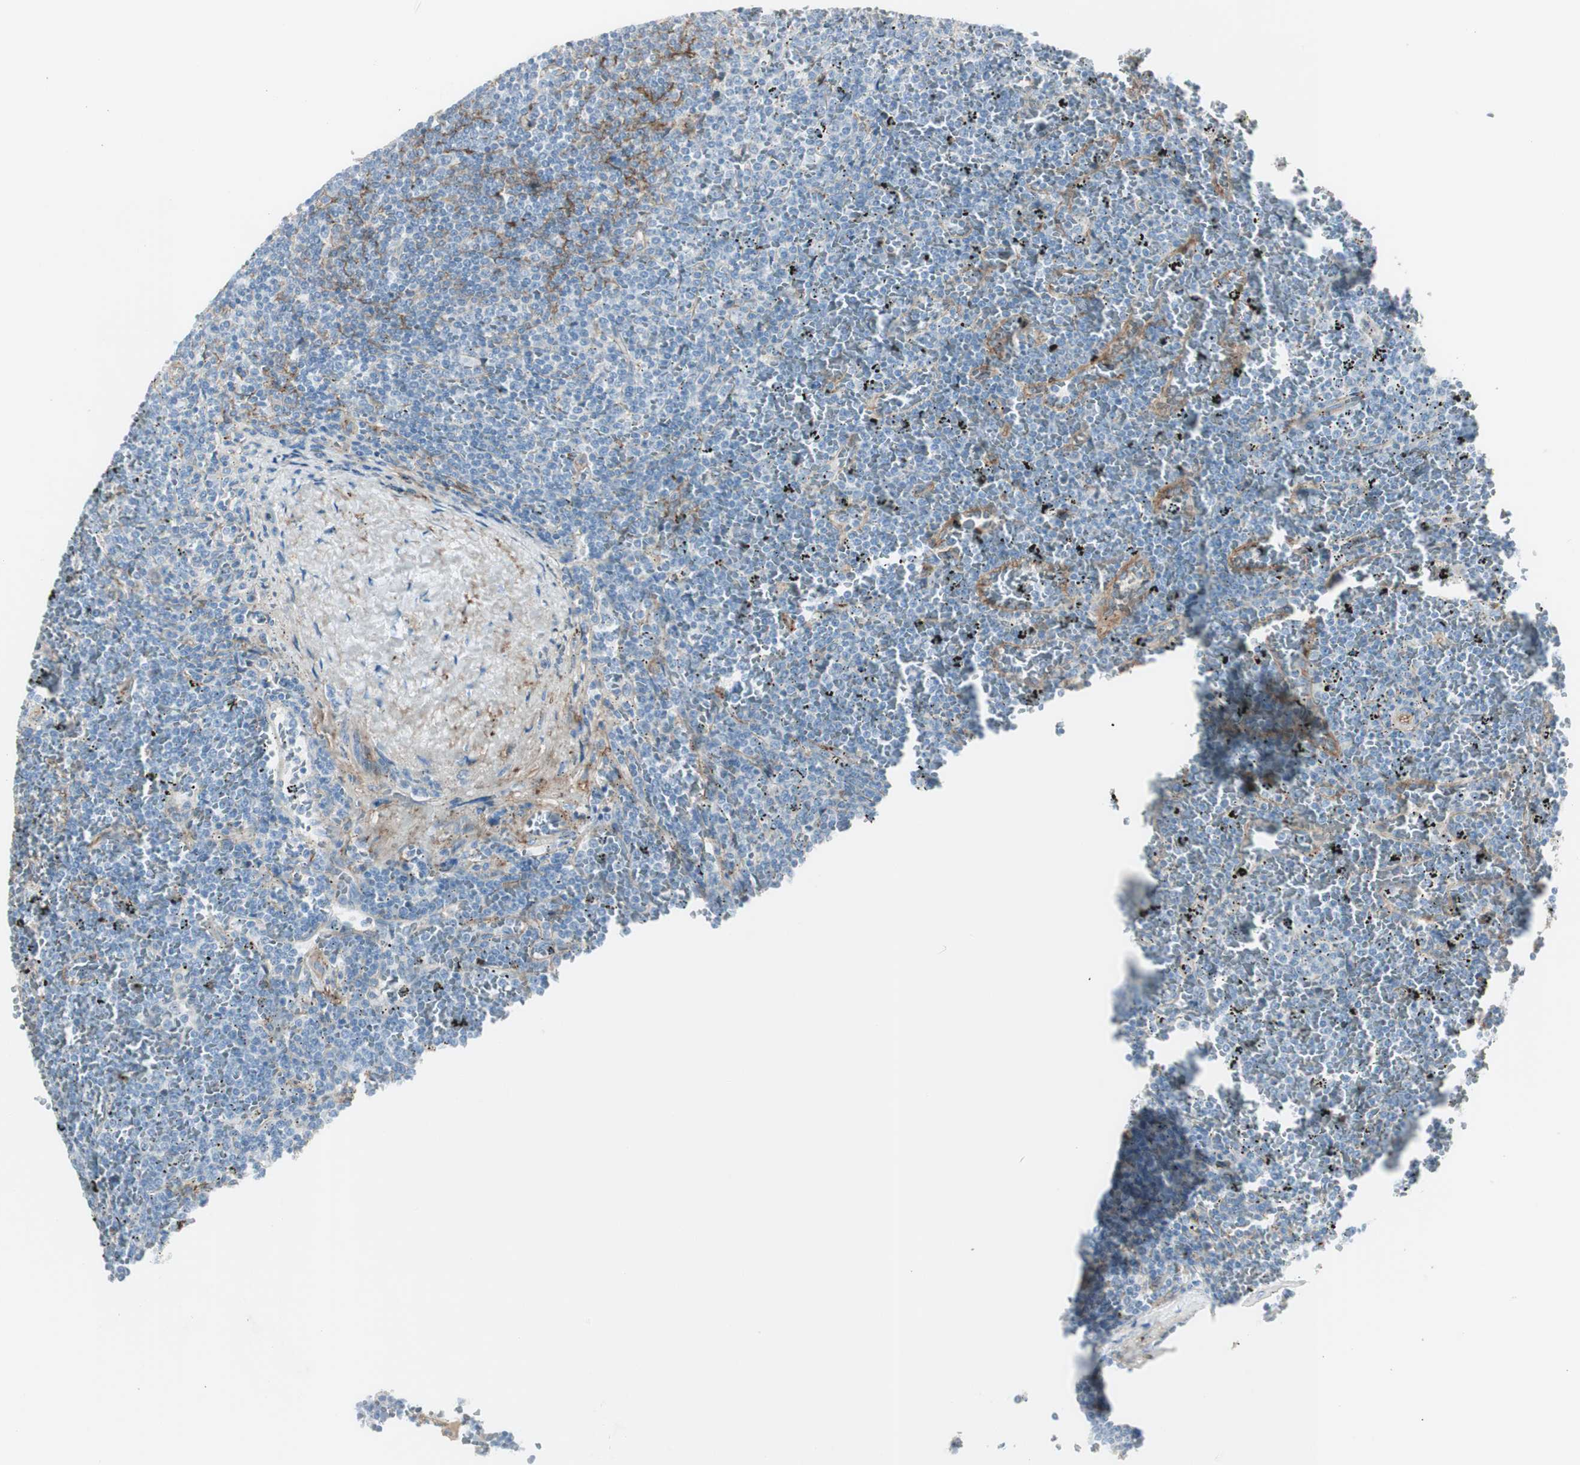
{"staining": {"intensity": "negative", "quantity": "none", "location": "none"}, "tissue": "lymphoma", "cell_type": "Tumor cells", "image_type": "cancer", "snomed": [{"axis": "morphology", "description": "Malignant lymphoma, non-Hodgkin's type, Low grade"}, {"axis": "topography", "description": "Spleen"}], "caption": "A high-resolution micrograph shows immunohistochemistry (IHC) staining of lymphoma, which exhibits no significant positivity in tumor cells.", "gene": "CACNA2D1", "patient": {"sex": "female", "age": 77}}